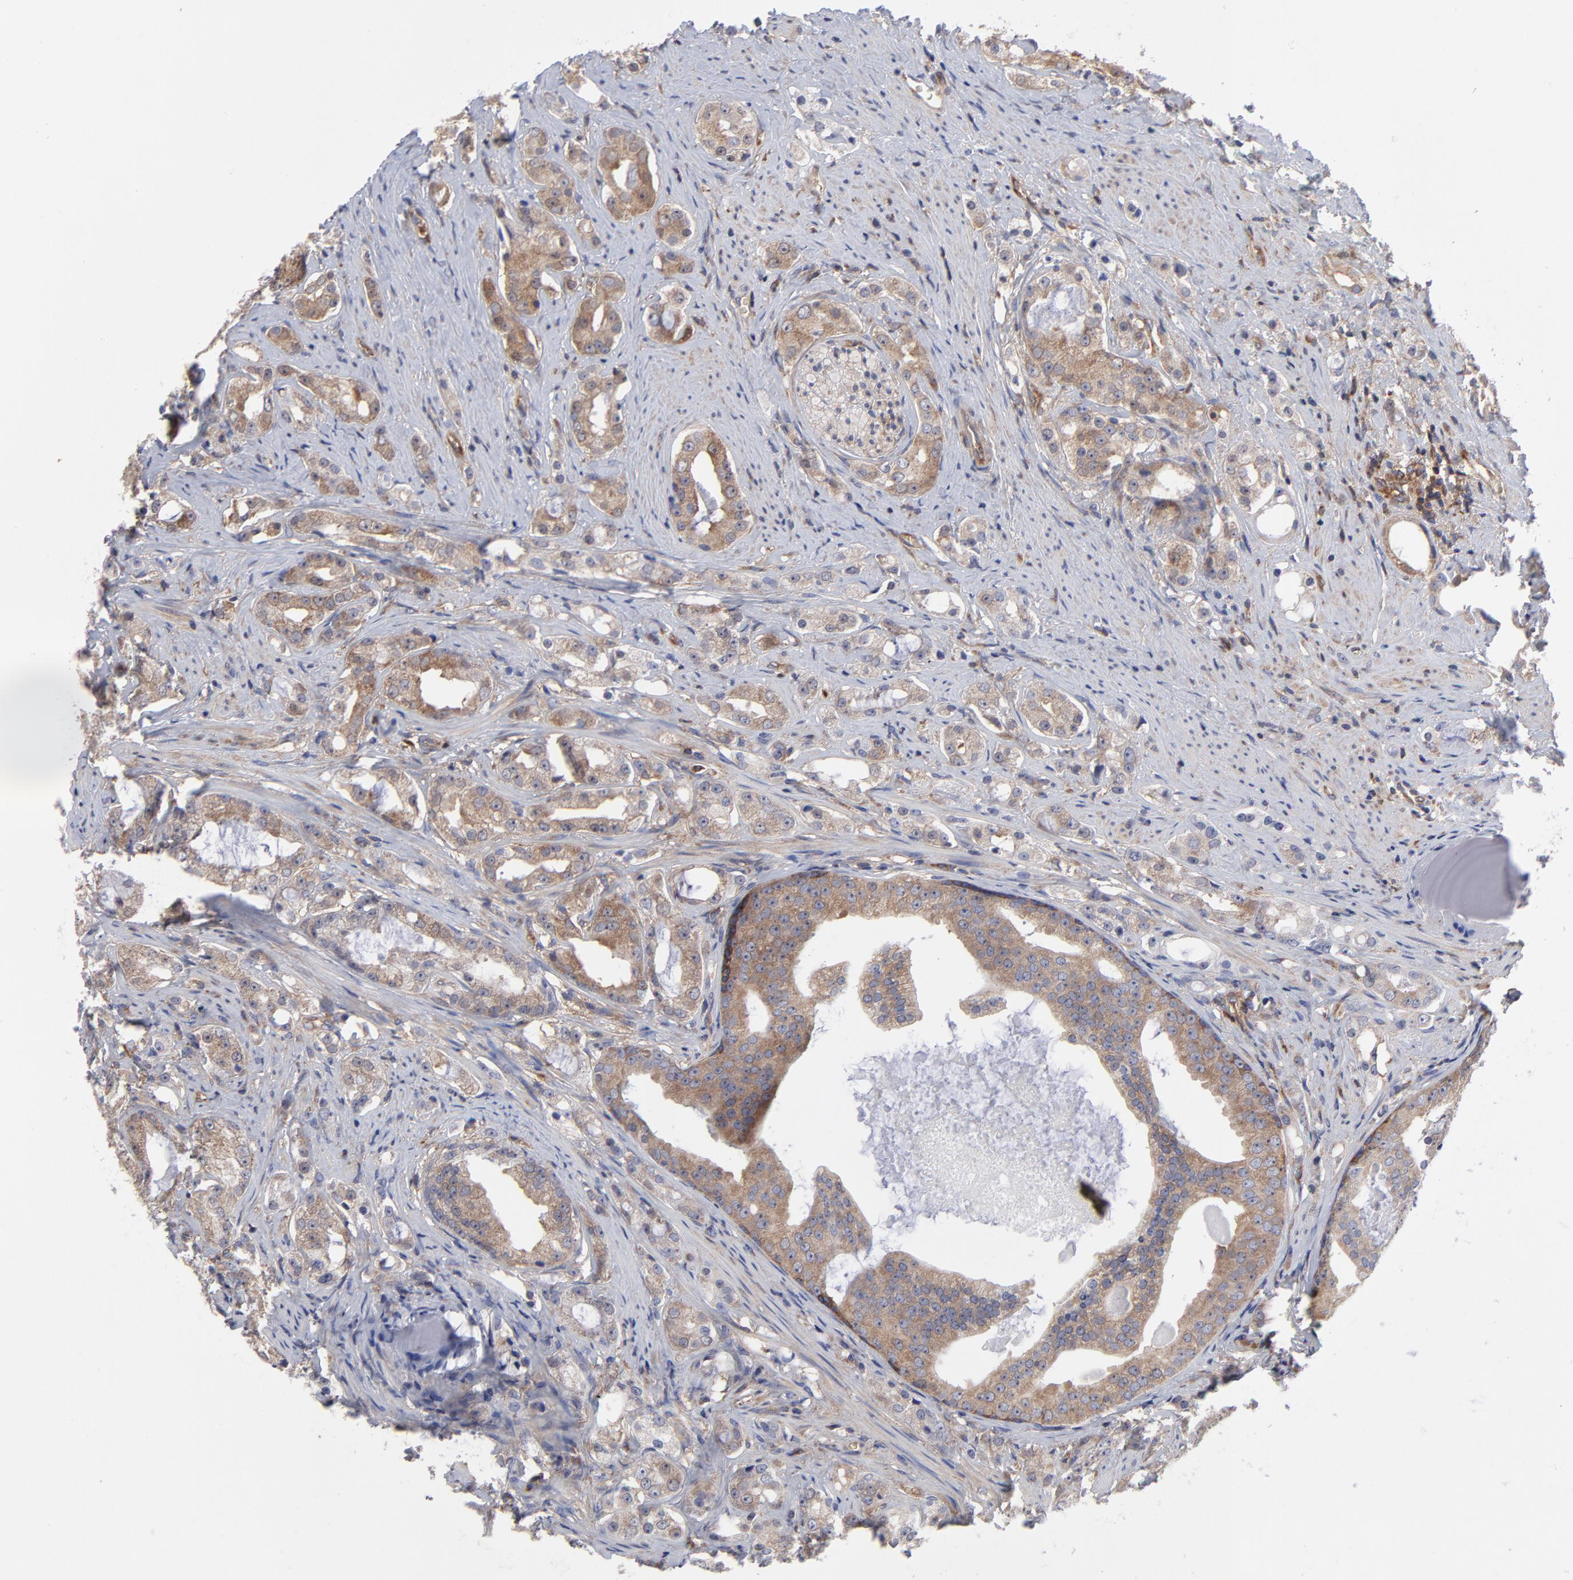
{"staining": {"intensity": "weak", "quantity": ">75%", "location": "cytoplasmic/membranous"}, "tissue": "prostate cancer", "cell_type": "Tumor cells", "image_type": "cancer", "snomed": [{"axis": "morphology", "description": "Adenocarcinoma, High grade"}, {"axis": "topography", "description": "Prostate"}], "caption": "A photomicrograph showing weak cytoplasmic/membranous expression in approximately >75% of tumor cells in adenocarcinoma (high-grade) (prostate), as visualized by brown immunohistochemical staining.", "gene": "NFKBIA", "patient": {"sex": "male", "age": 68}}